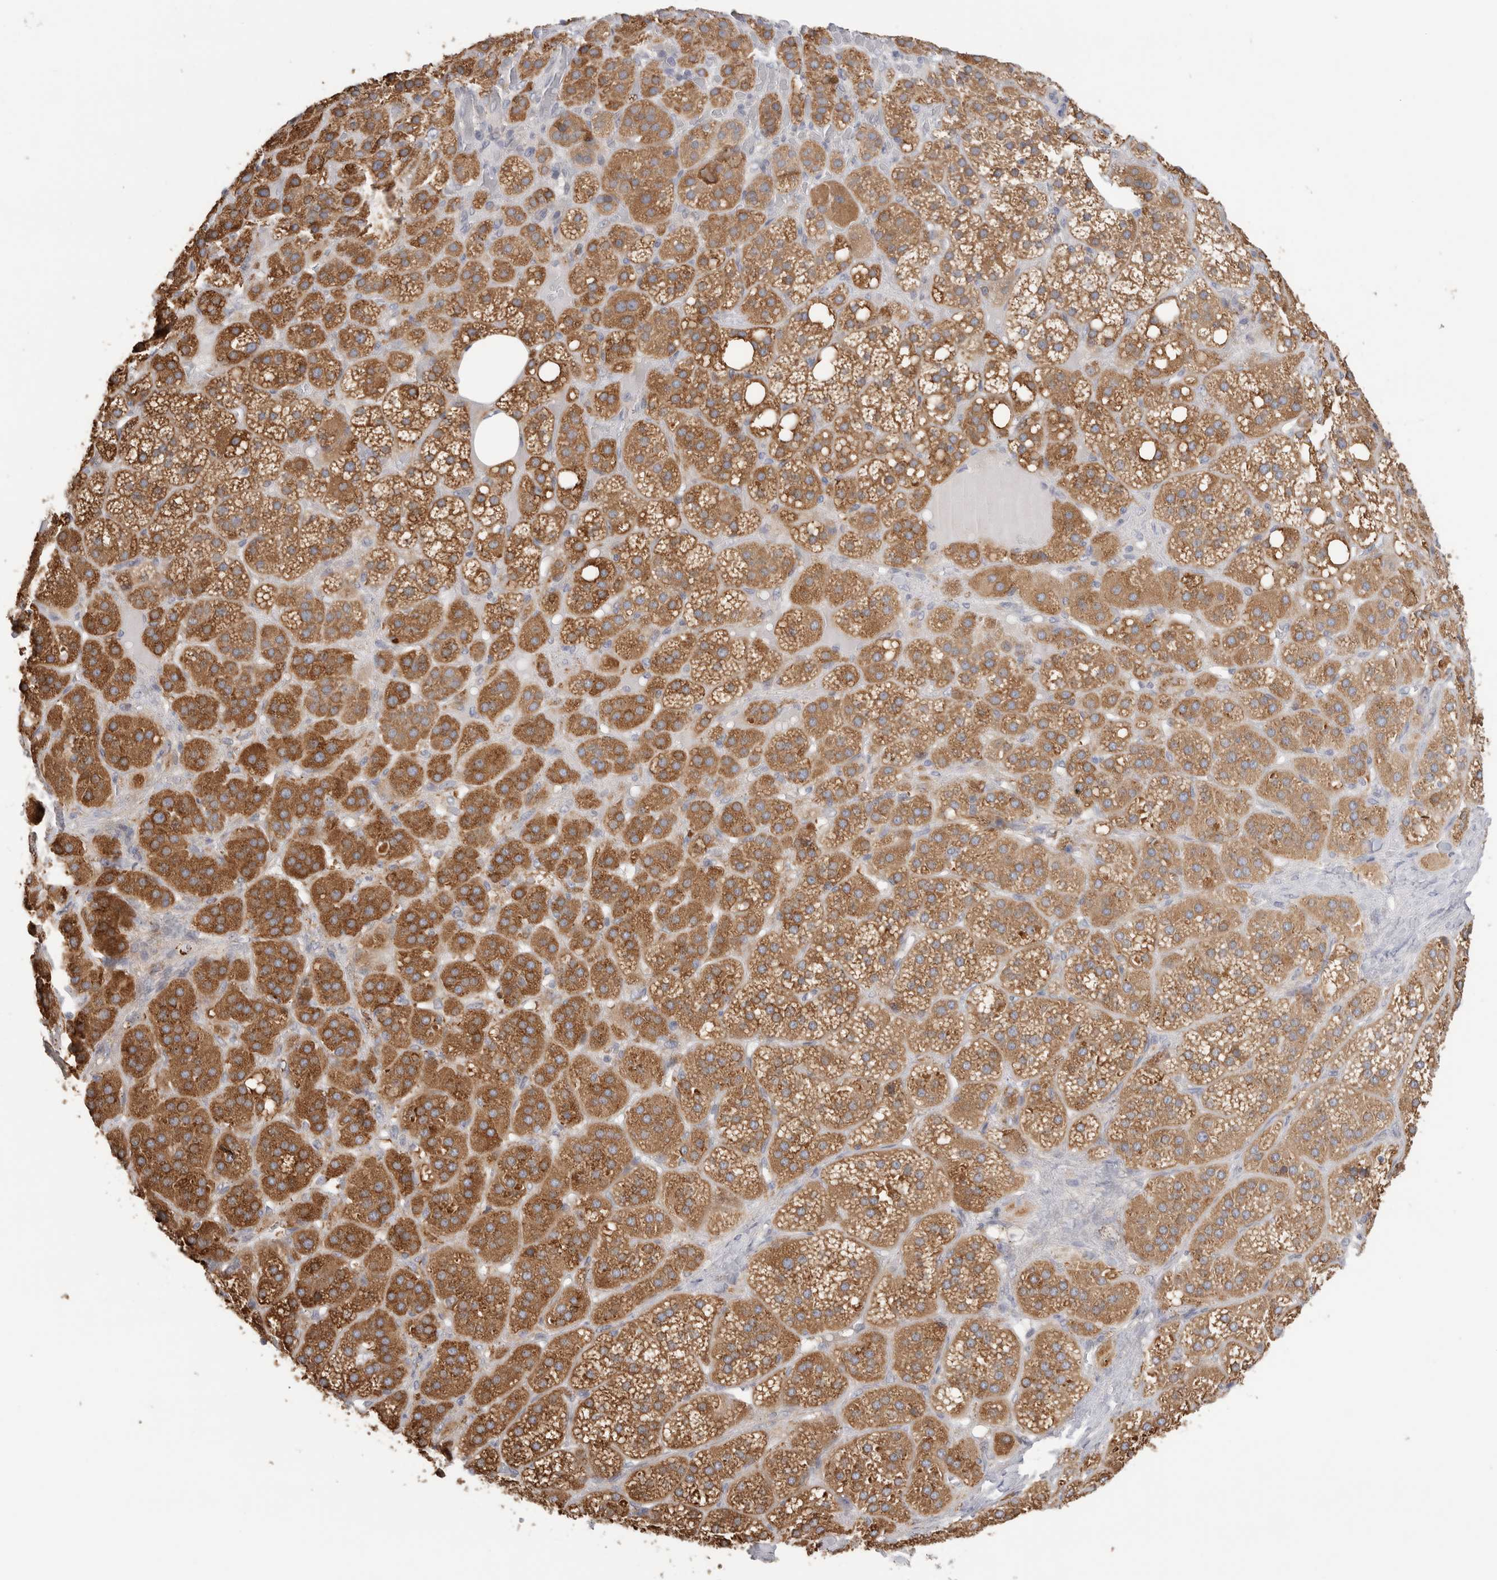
{"staining": {"intensity": "moderate", "quantity": ">75%", "location": "cytoplasmic/membranous"}, "tissue": "adrenal gland", "cell_type": "Glandular cells", "image_type": "normal", "snomed": [{"axis": "morphology", "description": "Normal tissue, NOS"}, {"axis": "topography", "description": "Adrenal gland"}], "caption": "Immunohistochemistry (IHC) photomicrograph of benign adrenal gland stained for a protein (brown), which reveals medium levels of moderate cytoplasmic/membranous expression in about >75% of glandular cells.", "gene": "SYTL5", "patient": {"sex": "female", "age": 59}}